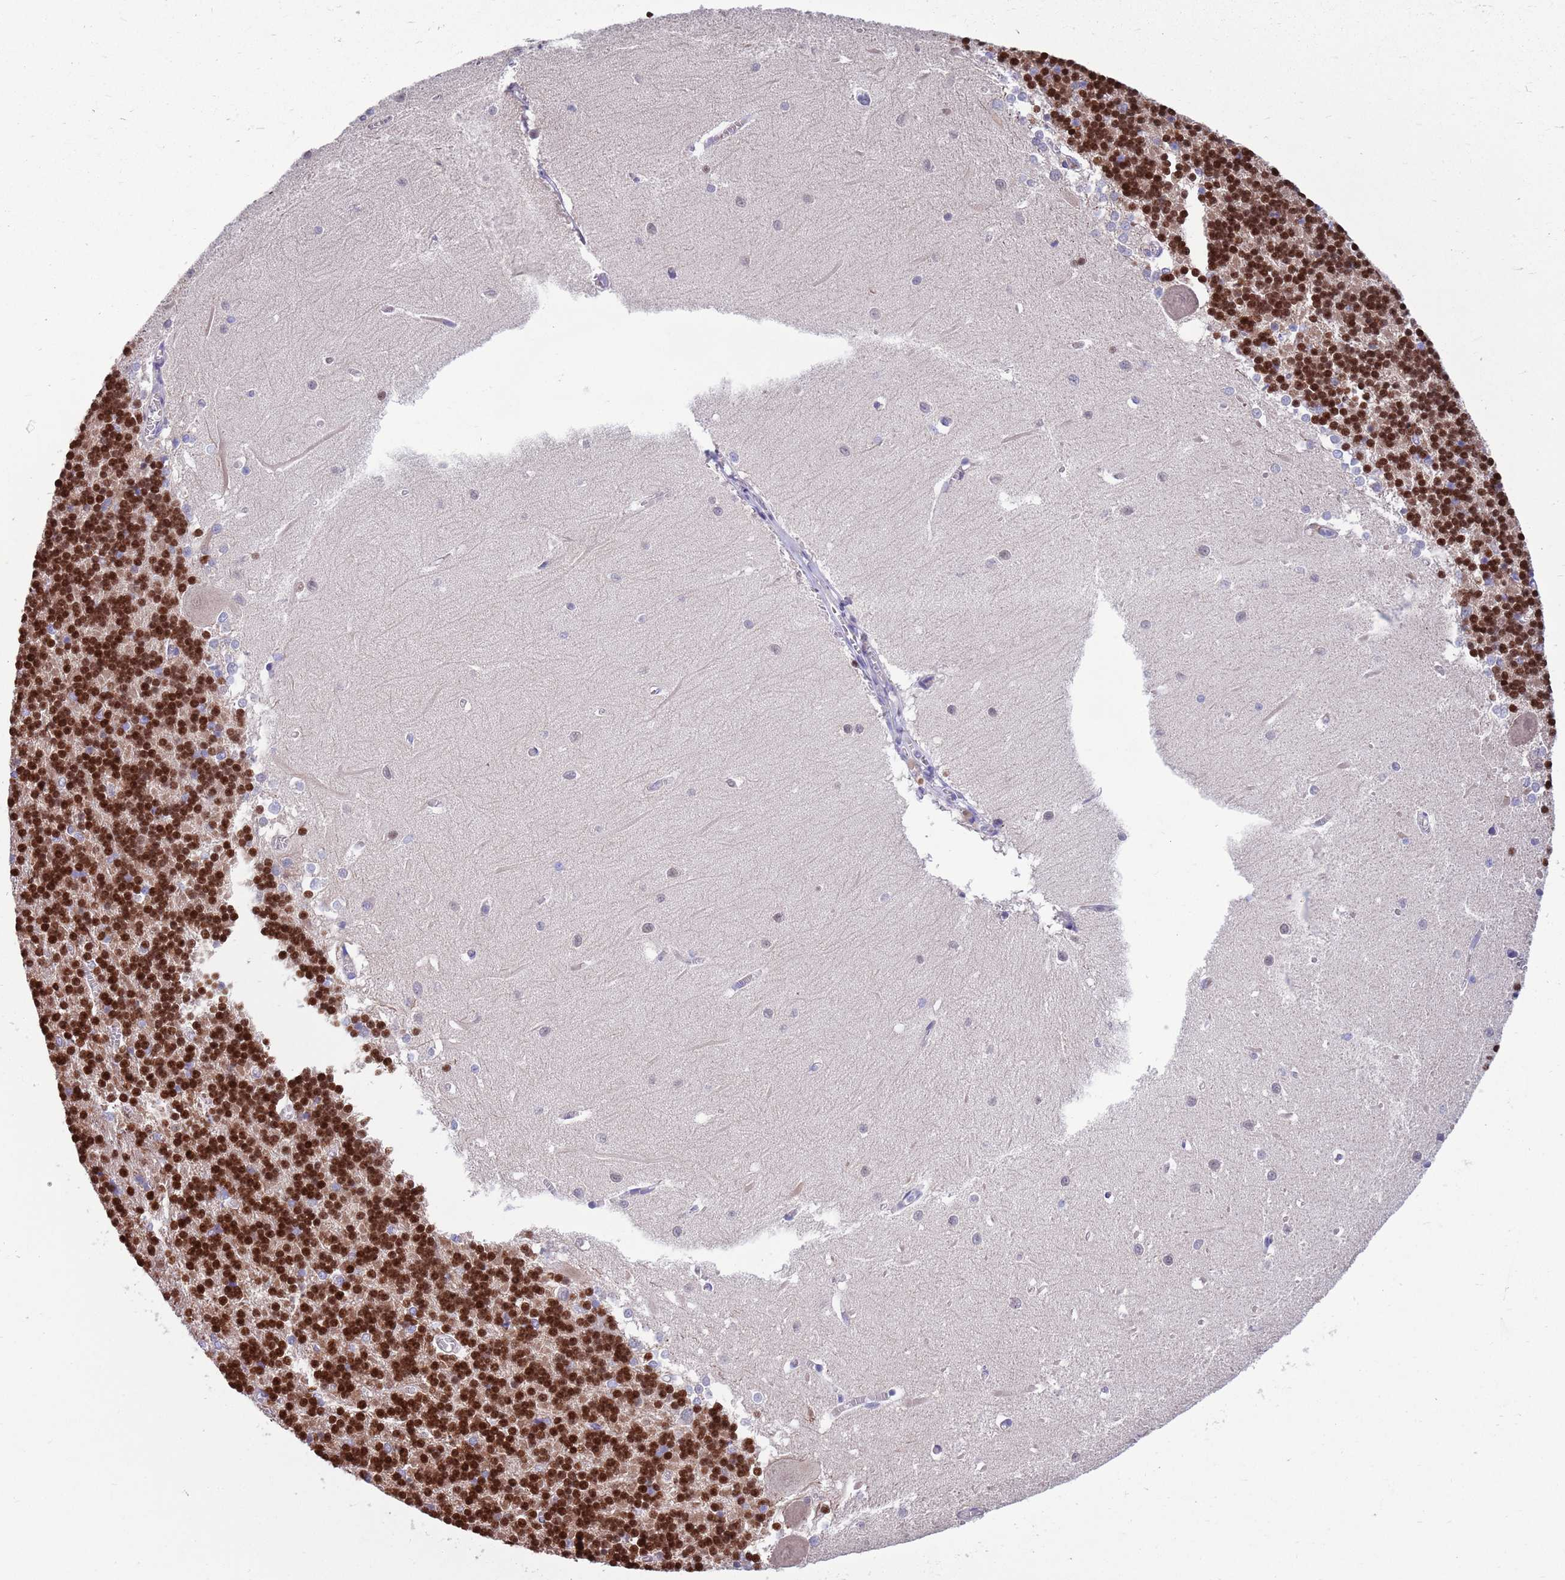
{"staining": {"intensity": "strong", "quantity": "25%-75%", "location": "nuclear"}, "tissue": "cerebellum", "cell_type": "Cells in granular layer", "image_type": "normal", "snomed": [{"axis": "morphology", "description": "Normal tissue, NOS"}, {"axis": "topography", "description": "Cerebellum"}], "caption": "The micrograph displays a brown stain indicating the presence of a protein in the nuclear of cells in granular layer in cerebellum.", "gene": "KLHL29", "patient": {"sex": "male", "age": 37}}